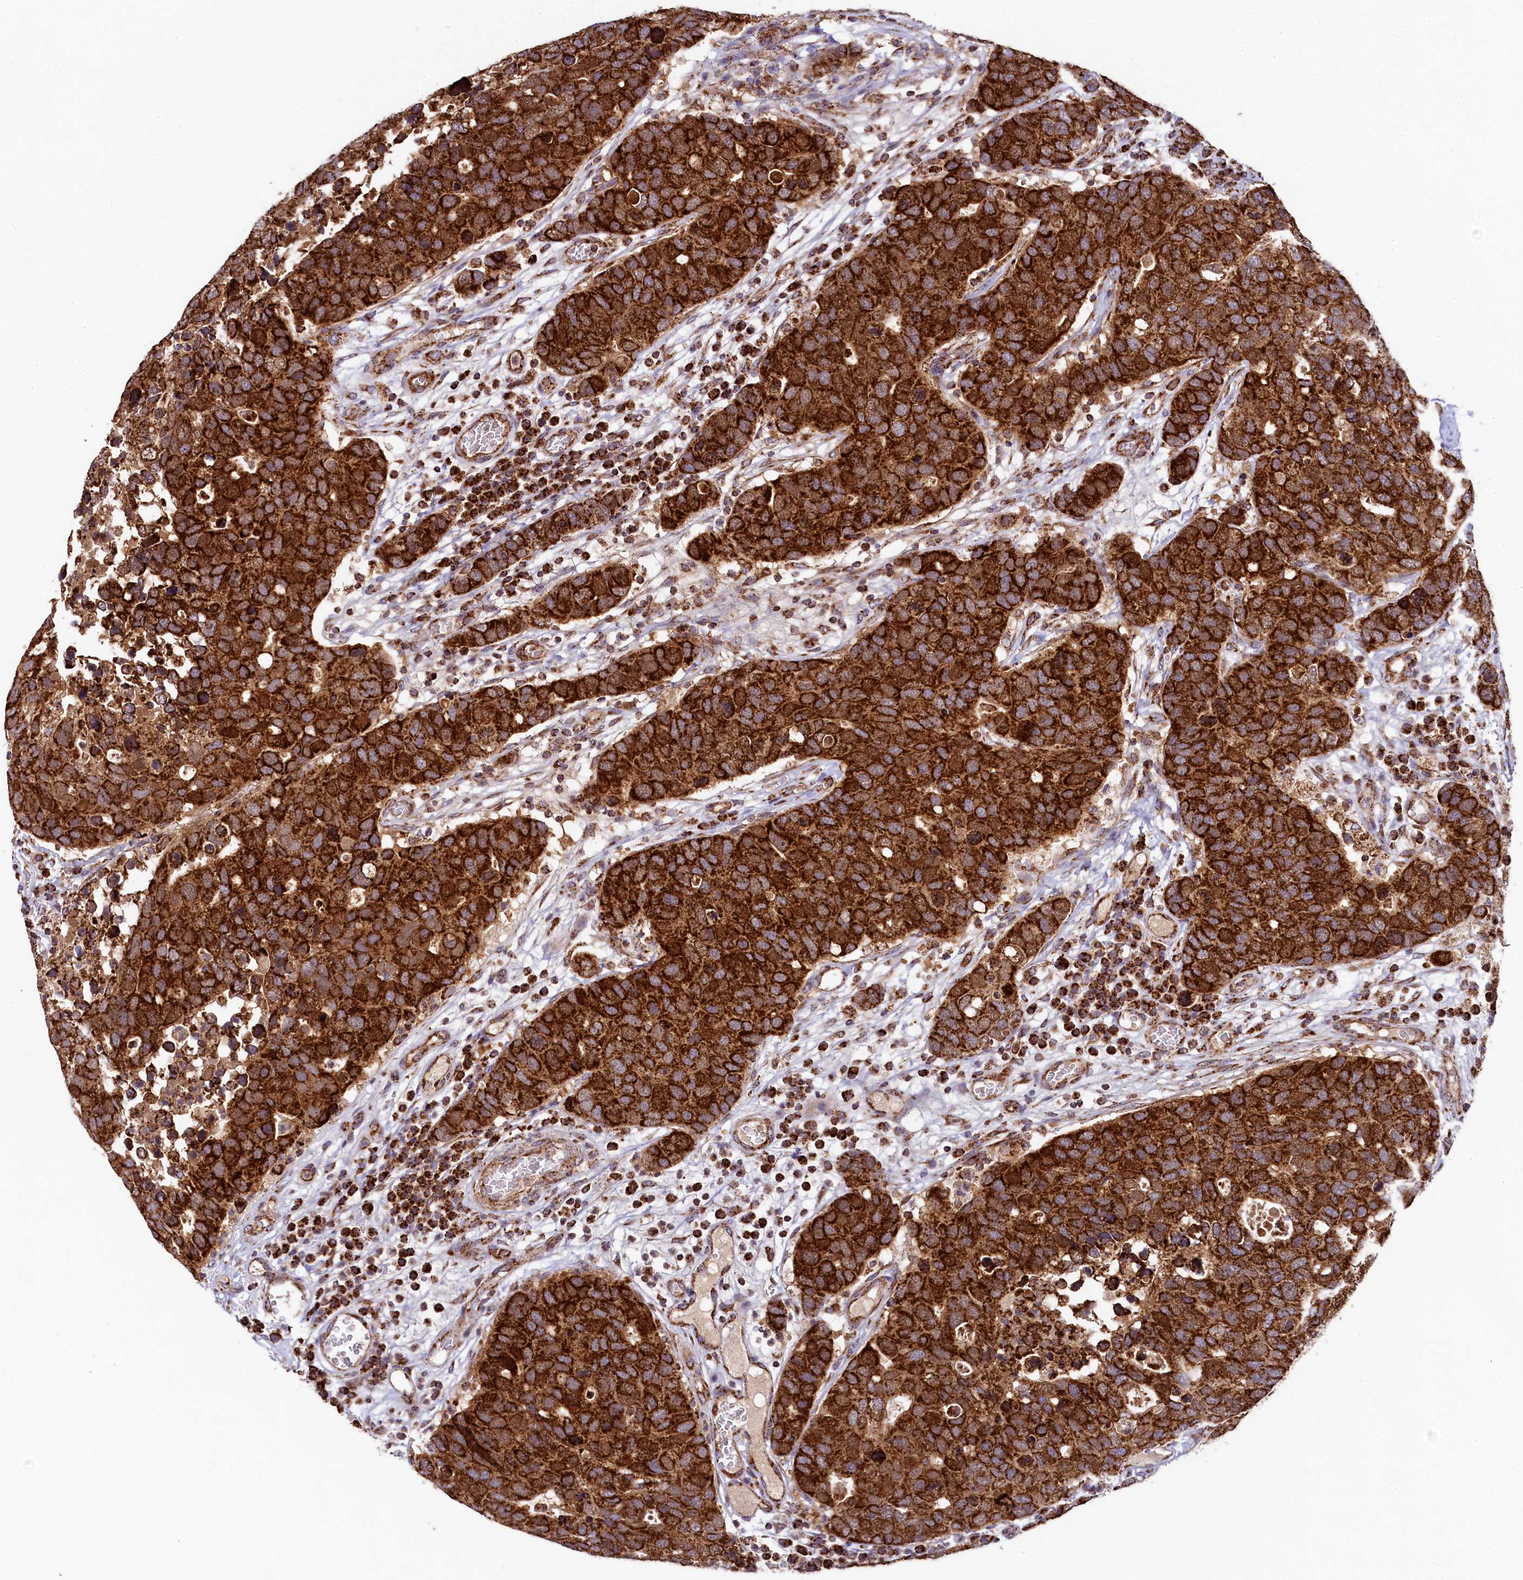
{"staining": {"intensity": "strong", "quantity": ">75%", "location": "cytoplasmic/membranous"}, "tissue": "breast cancer", "cell_type": "Tumor cells", "image_type": "cancer", "snomed": [{"axis": "morphology", "description": "Duct carcinoma"}, {"axis": "topography", "description": "Breast"}], "caption": "Protein expression analysis of human breast invasive ductal carcinoma reveals strong cytoplasmic/membranous positivity in about >75% of tumor cells.", "gene": "CLYBL", "patient": {"sex": "female", "age": 83}}